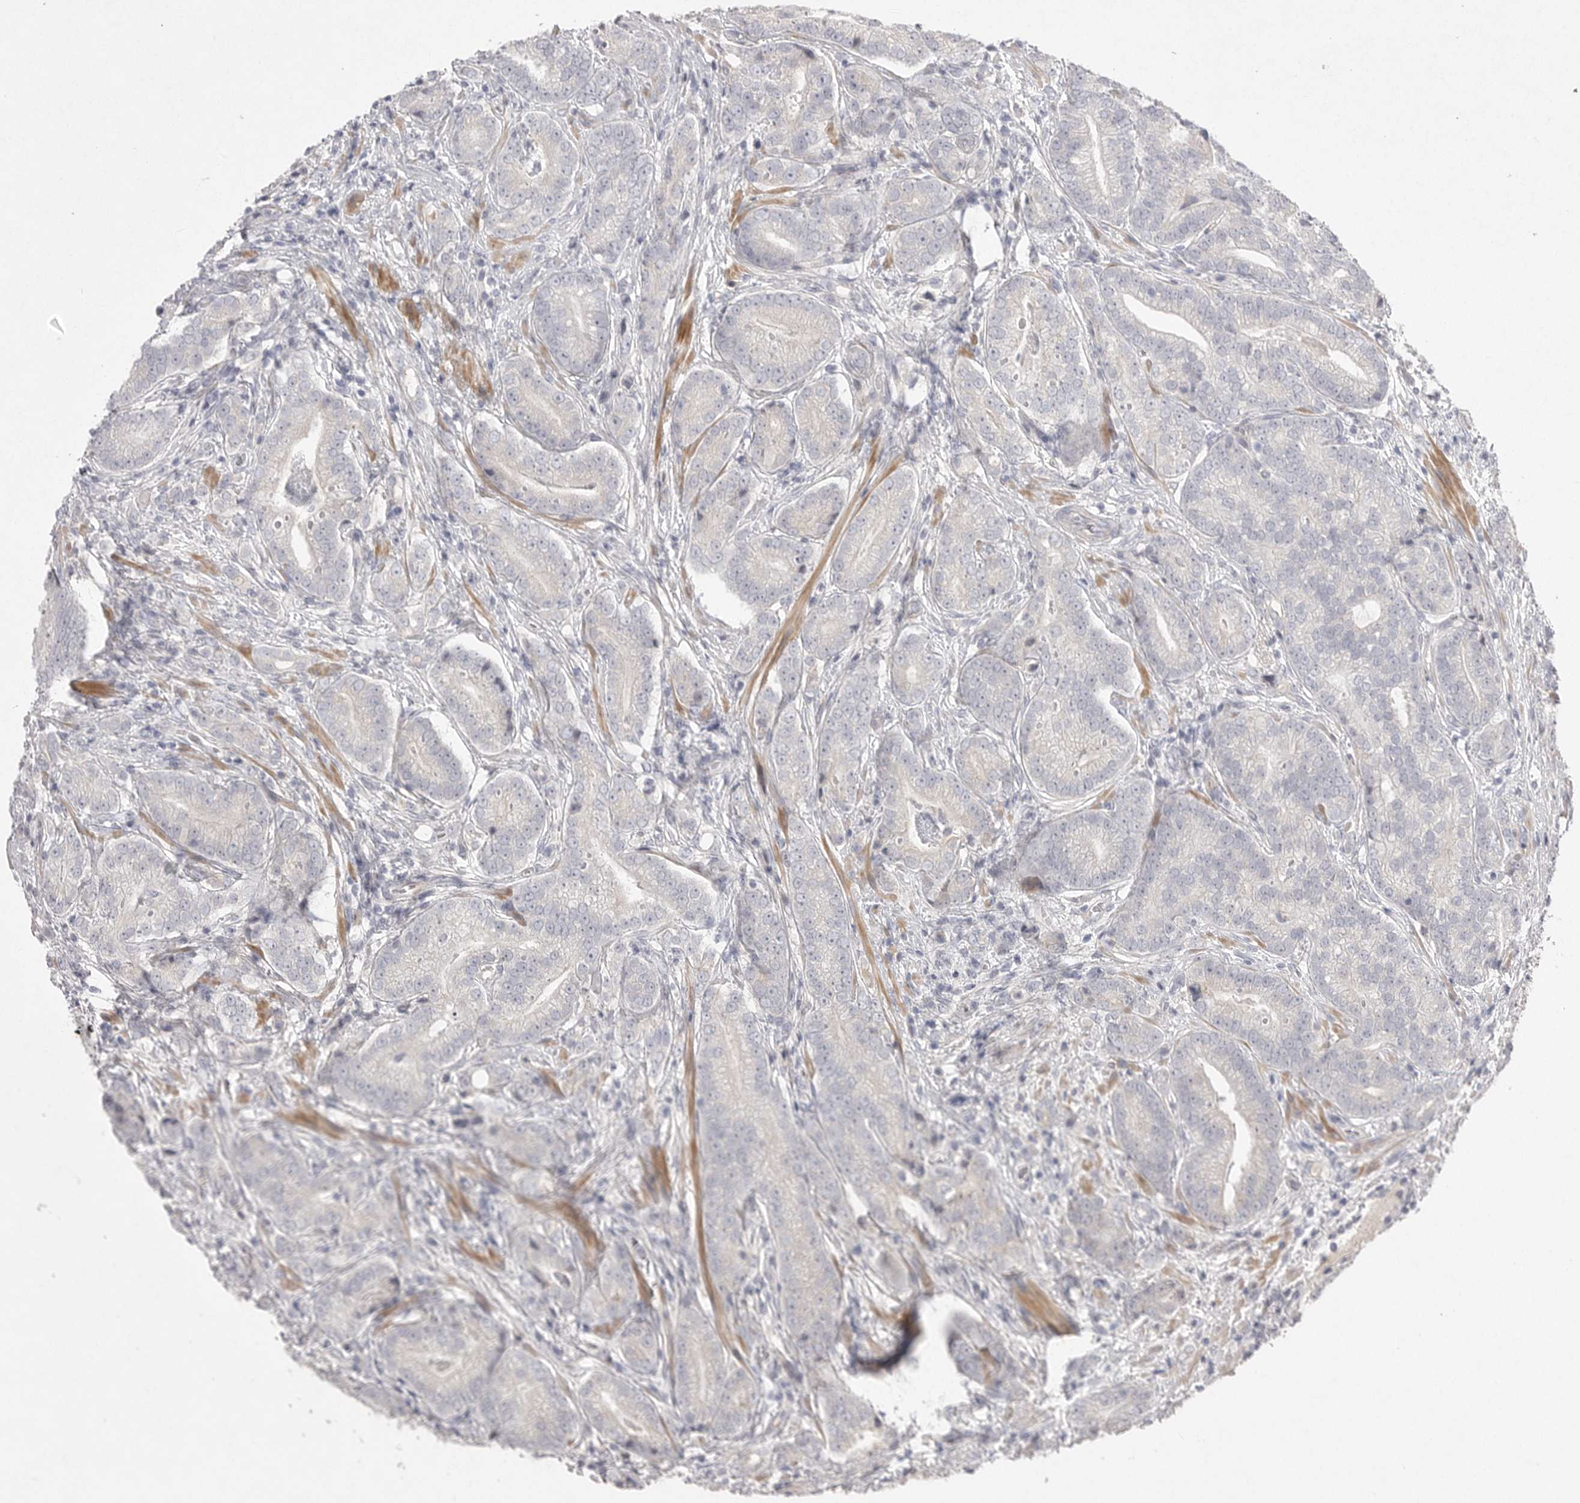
{"staining": {"intensity": "negative", "quantity": "none", "location": "none"}, "tissue": "prostate cancer", "cell_type": "Tumor cells", "image_type": "cancer", "snomed": [{"axis": "morphology", "description": "Adenocarcinoma, High grade"}, {"axis": "topography", "description": "Prostate"}], "caption": "Protein analysis of high-grade adenocarcinoma (prostate) reveals no significant staining in tumor cells.", "gene": "VANGL2", "patient": {"sex": "male", "age": 57}}